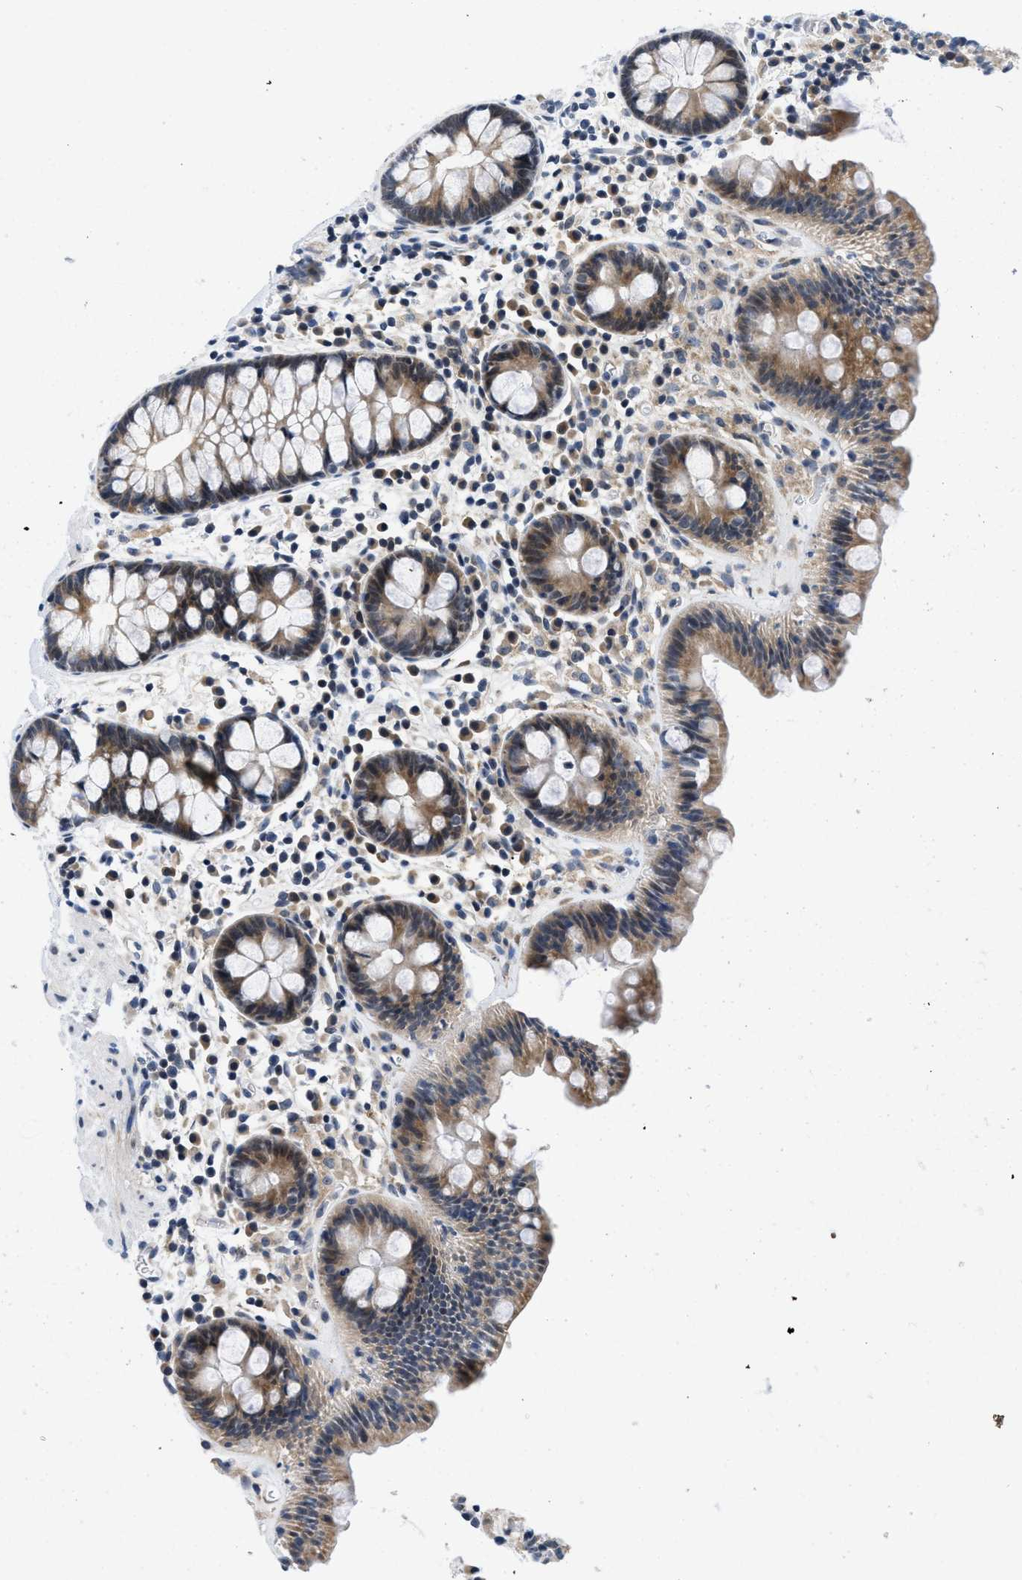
{"staining": {"intensity": "negative", "quantity": "none", "location": "none"}, "tissue": "colon", "cell_type": "Endothelial cells", "image_type": "normal", "snomed": [{"axis": "morphology", "description": "Normal tissue, NOS"}, {"axis": "topography", "description": "Colon"}], "caption": "Immunohistochemistry photomicrograph of normal colon: colon stained with DAB exhibits no significant protein positivity in endothelial cells. Brightfield microscopy of immunohistochemistry (IHC) stained with DAB (brown) and hematoxylin (blue), captured at high magnification.", "gene": "IKBKE", "patient": {"sex": "female", "age": 80}}